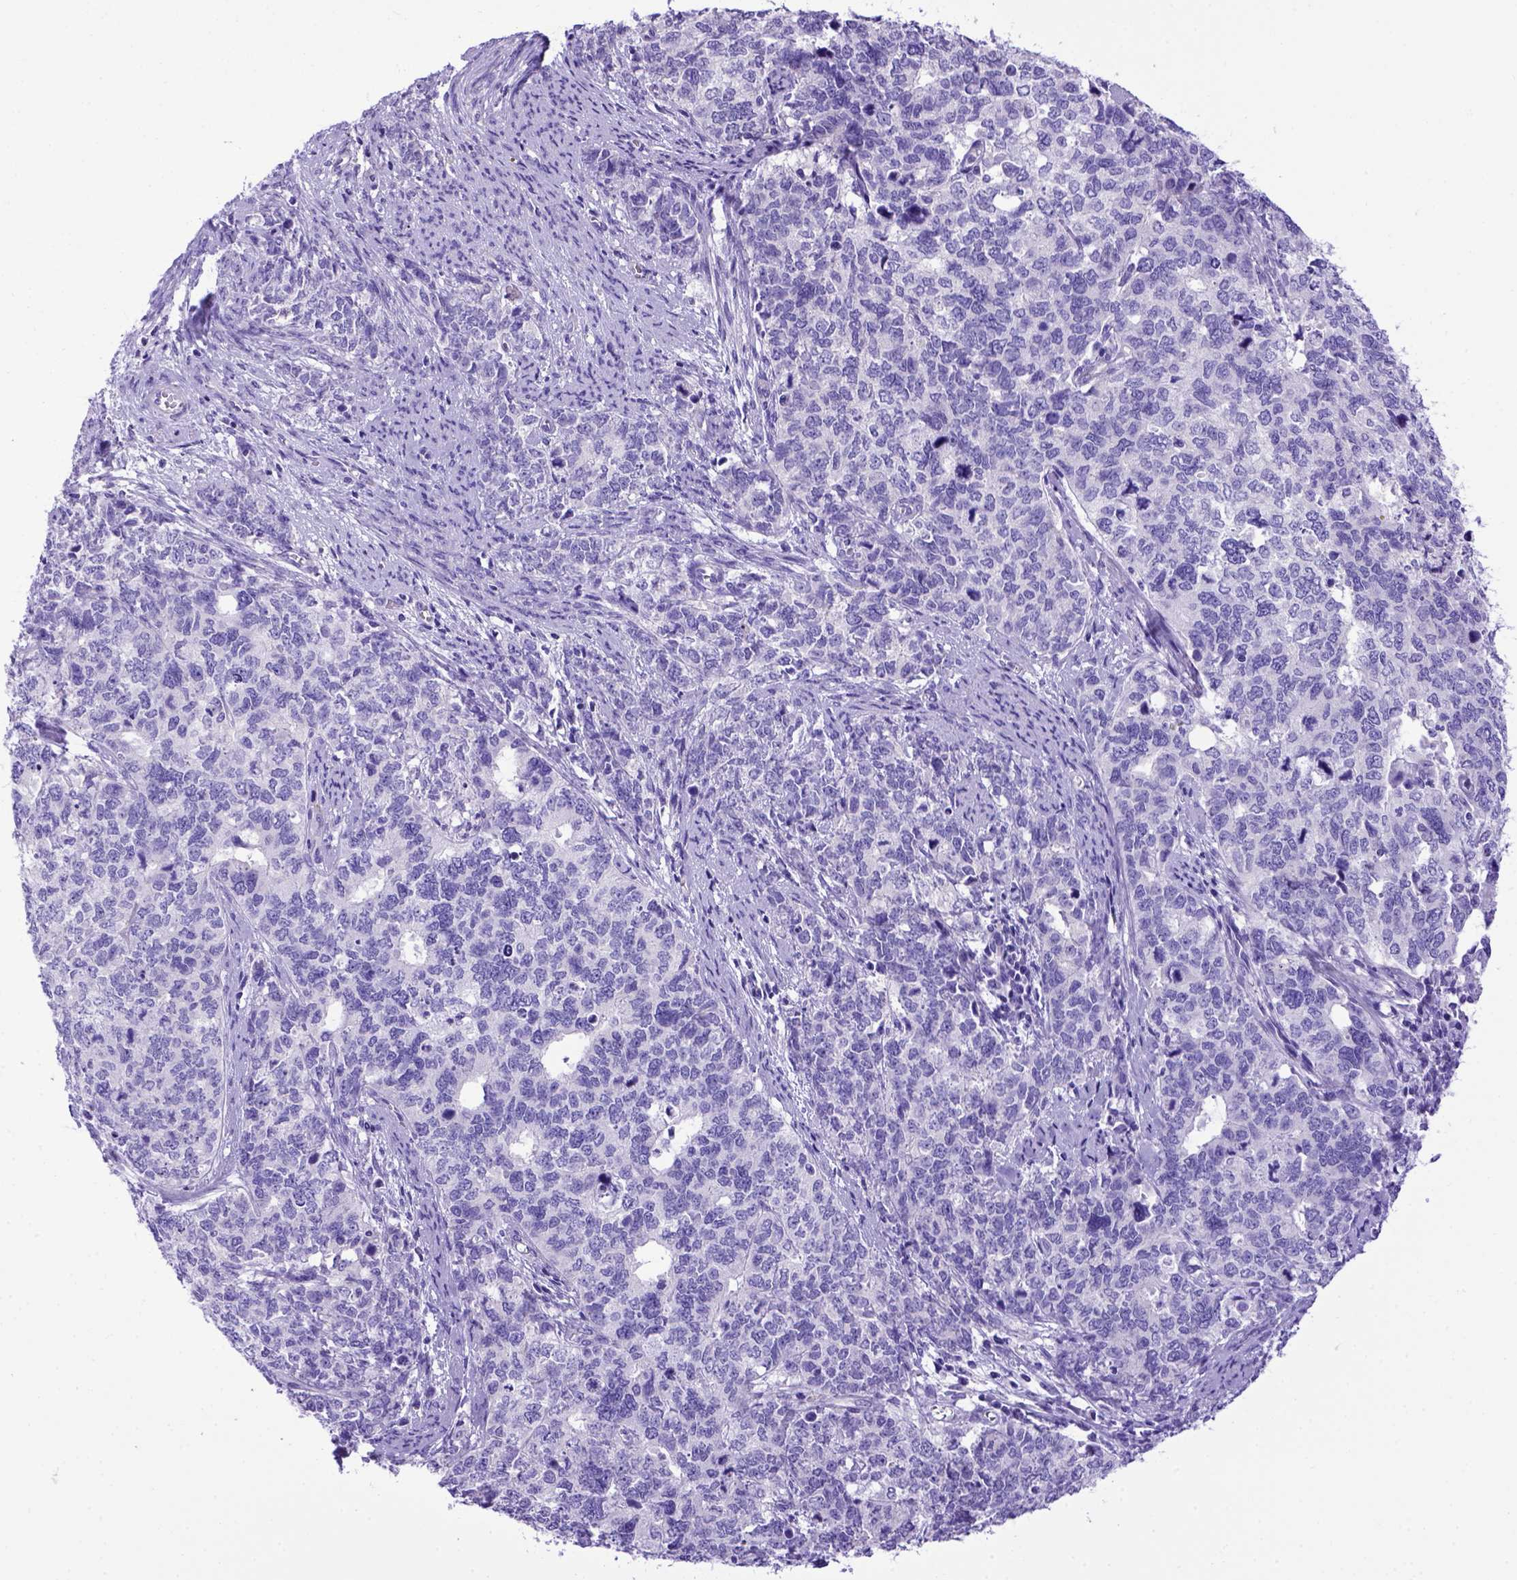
{"staining": {"intensity": "negative", "quantity": "none", "location": "none"}, "tissue": "cervical cancer", "cell_type": "Tumor cells", "image_type": "cancer", "snomed": [{"axis": "morphology", "description": "Squamous cell carcinoma, NOS"}, {"axis": "topography", "description": "Cervix"}], "caption": "IHC image of neoplastic tissue: cervical cancer (squamous cell carcinoma) stained with DAB shows no significant protein staining in tumor cells.", "gene": "PTGES", "patient": {"sex": "female", "age": 63}}